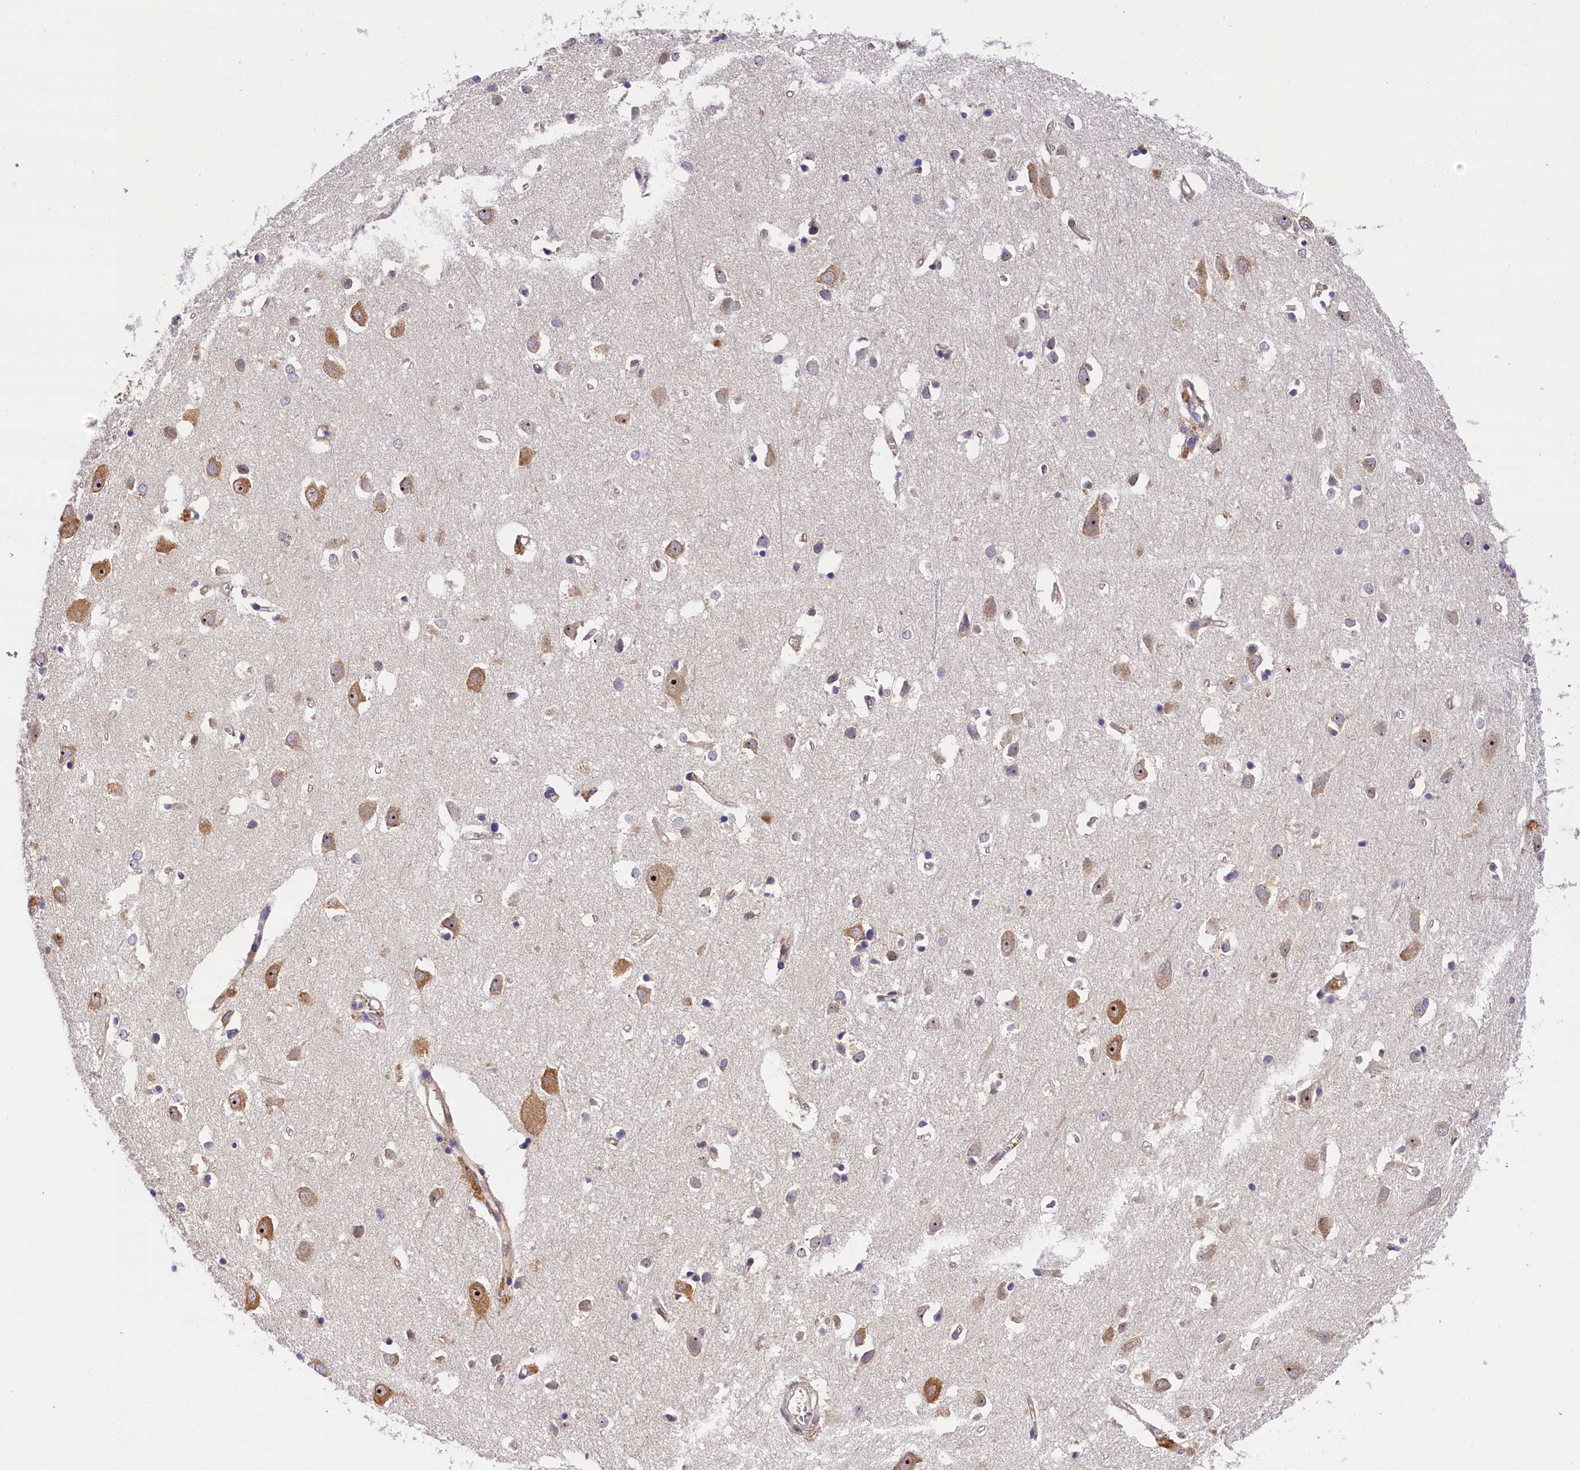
{"staining": {"intensity": "weak", "quantity": "25%-75%", "location": "cytoplasmic/membranous"}, "tissue": "cerebral cortex", "cell_type": "Endothelial cells", "image_type": "normal", "snomed": [{"axis": "morphology", "description": "Normal tissue, NOS"}, {"axis": "topography", "description": "Cerebral cortex"}], "caption": "Immunohistochemical staining of normal cerebral cortex demonstrates 25%-75% levels of weak cytoplasmic/membranous protein expression in about 25%-75% of endothelial cells.", "gene": "EIF6", "patient": {"sex": "female", "age": 64}}